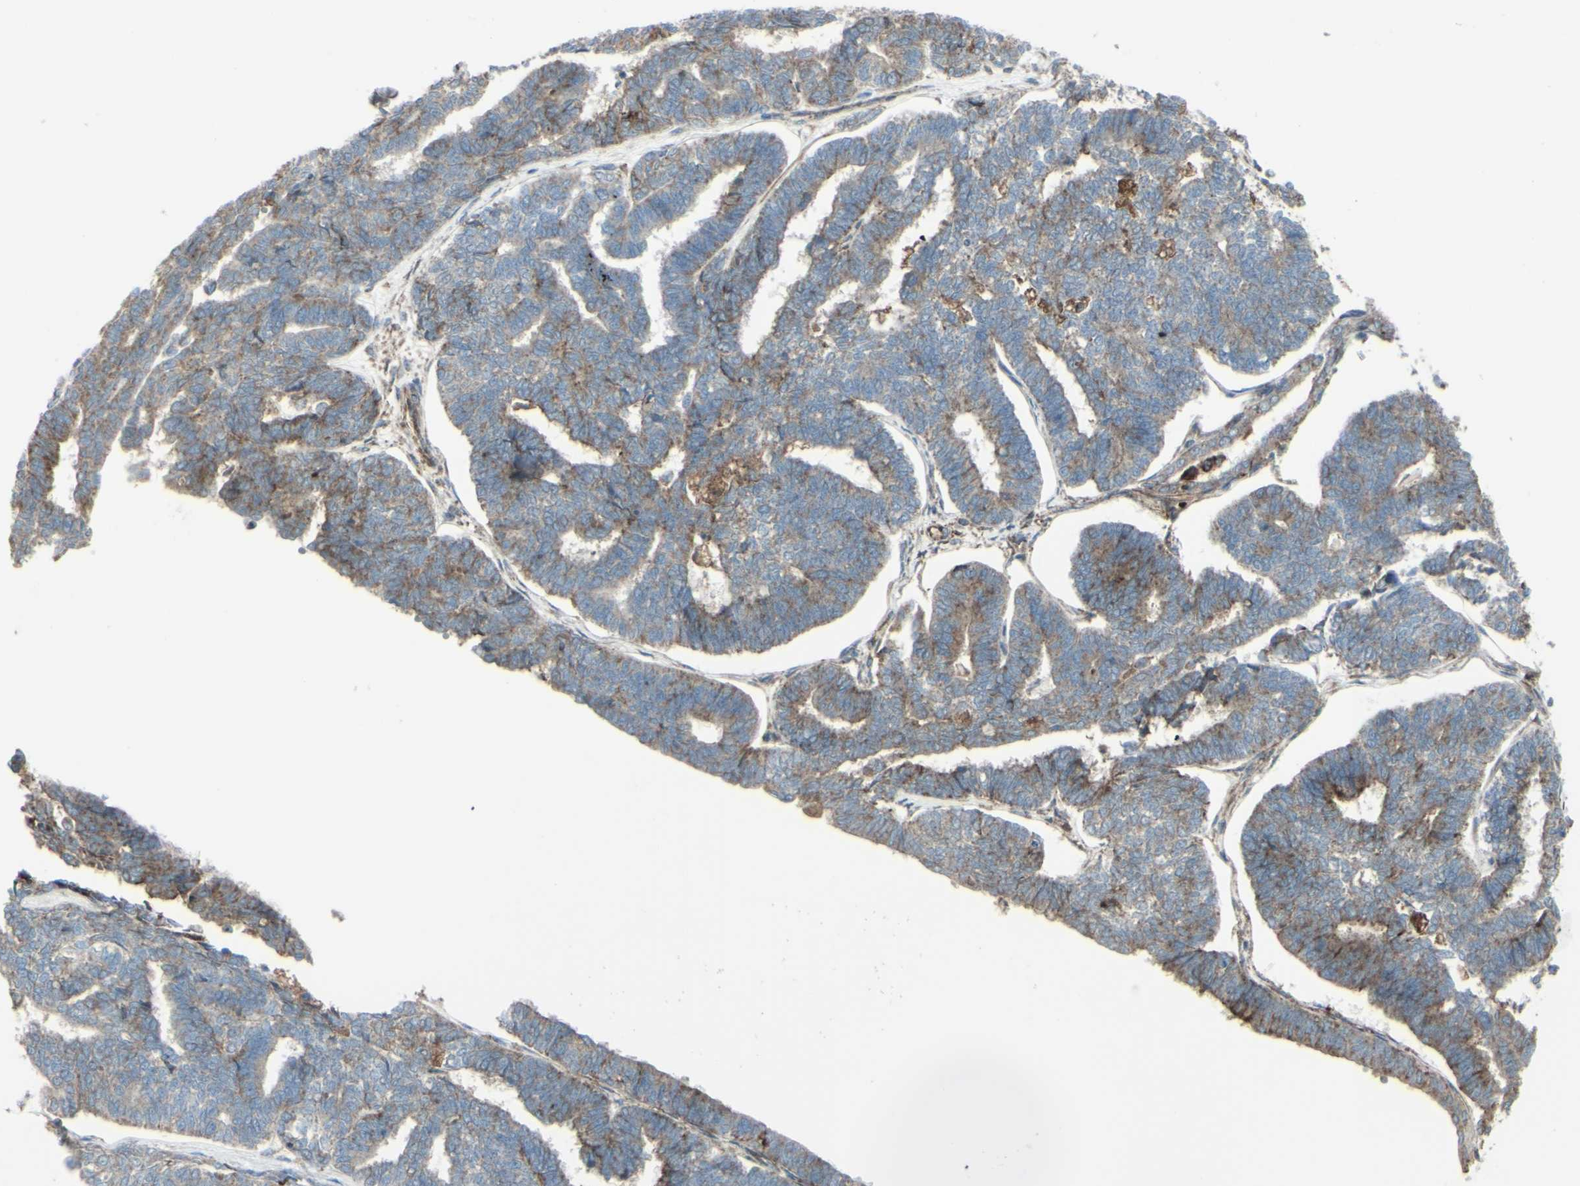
{"staining": {"intensity": "moderate", "quantity": "25%-75%", "location": "cytoplasmic/membranous"}, "tissue": "endometrial cancer", "cell_type": "Tumor cells", "image_type": "cancer", "snomed": [{"axis": "morphology", "description": "Adenocarcinoma, NOS"}, {"axis": "topography", "description": "Endometrium"}], "caption": "An immunohistochemistry (IHC) photomicrograph of neoplastic tissue is shown. Protein staining in brown labels moderate cytoplasmic/membranous positivity in endometrial adenocarcinoma within tumor cells.", "gene": "NAPA", "patient": {"sex": "female", "age": 70}}